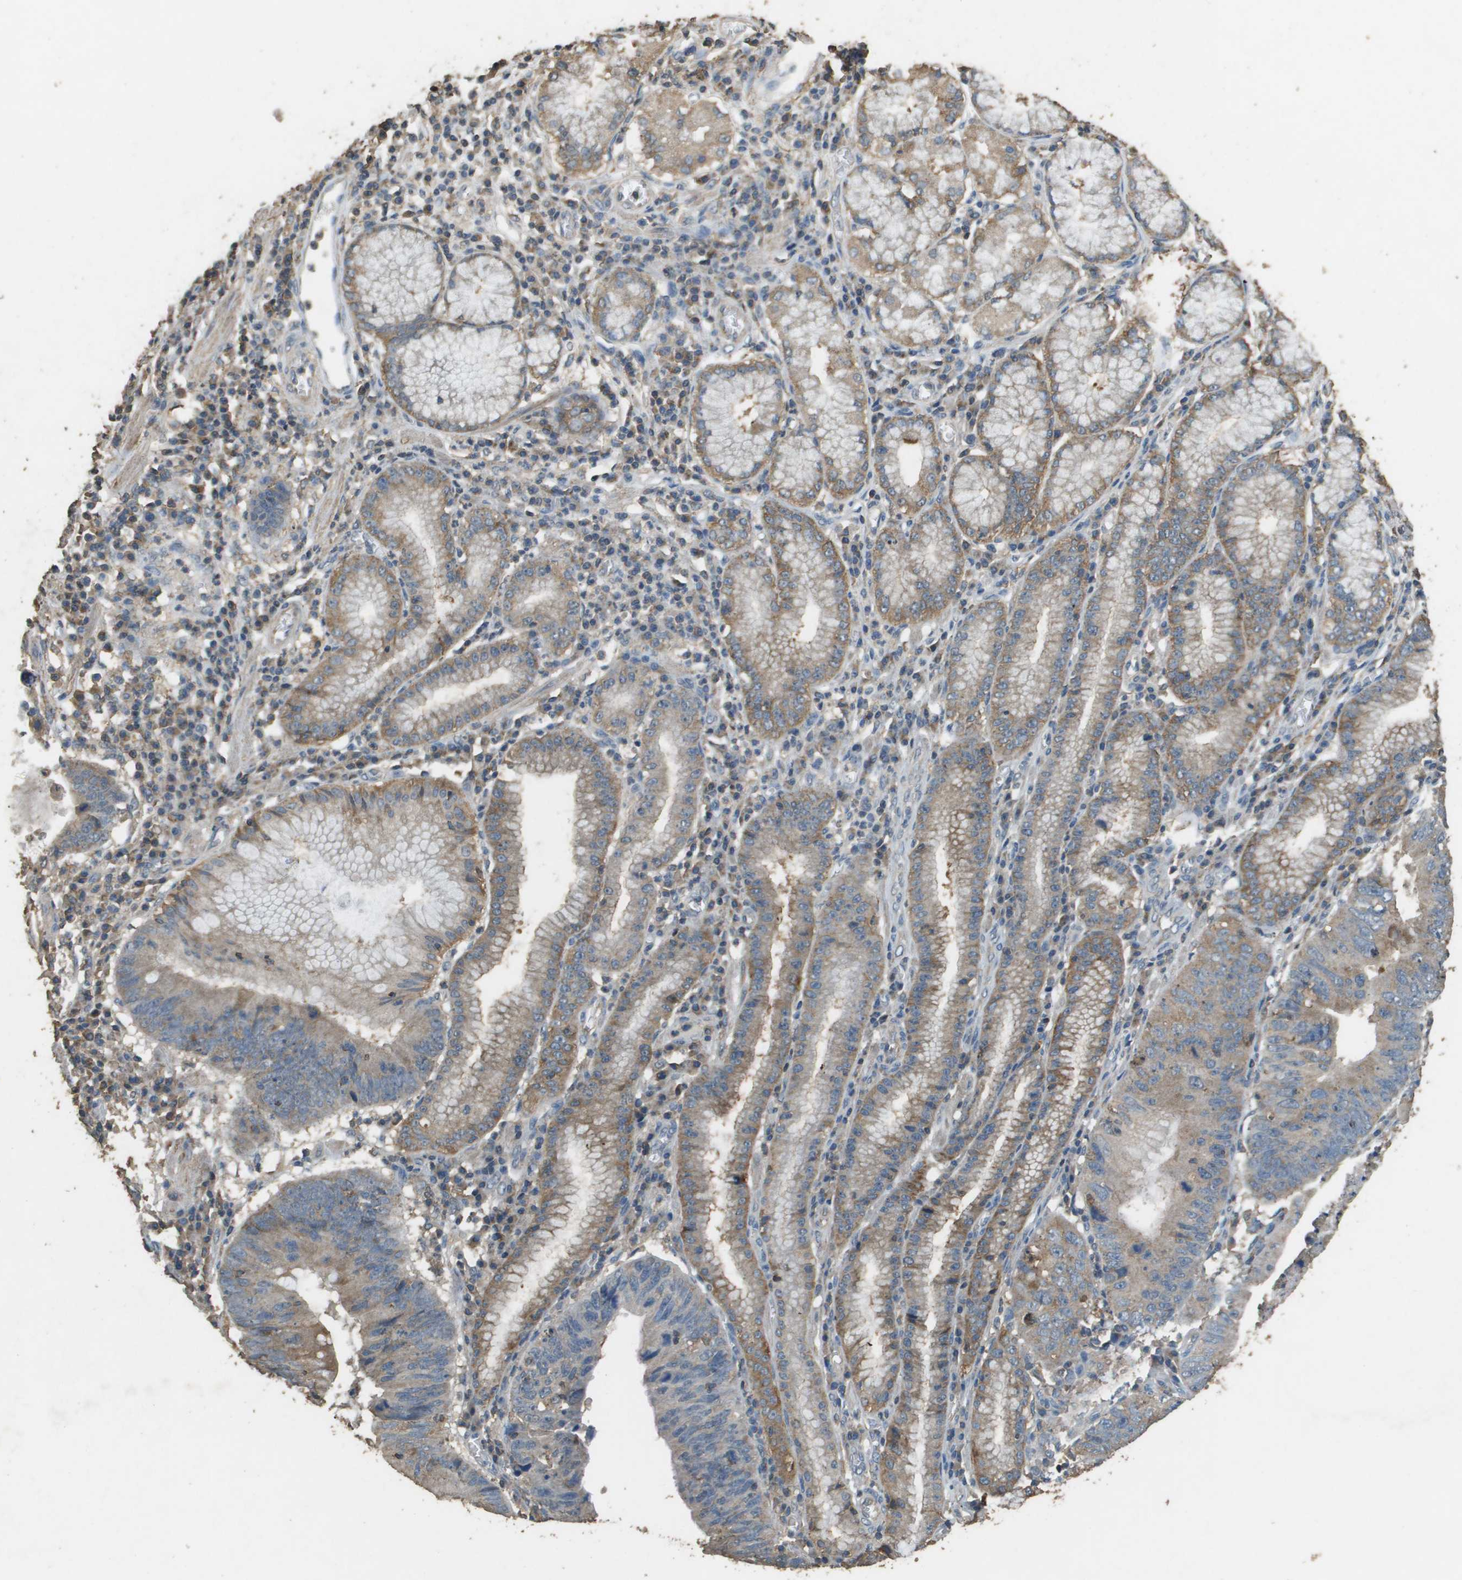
{"staining": {"intensity": "moderate", "quantity": "25%-75%", "location": "cytoplasmic/membranous"}, "tissue": "stomach cancer", "cell_type": "Tumor cells", "image_type": "cancer", "snomed": [{"axis": "morphology", "description": "Adenocarcinoma, NOS"}, {"axis": "topography", "description": "Stomach"}], "caption": "The photomicrograph reveals a brown stain indicating the presence of a protein in the cytoplasmic/membranous of tumor cells in stomach adenocarcinoma. (Brightfield microscopy of DAB IHC at high magnification).", "gene": "MS4A7", "patient": {"sex": "male", "age": 59}}